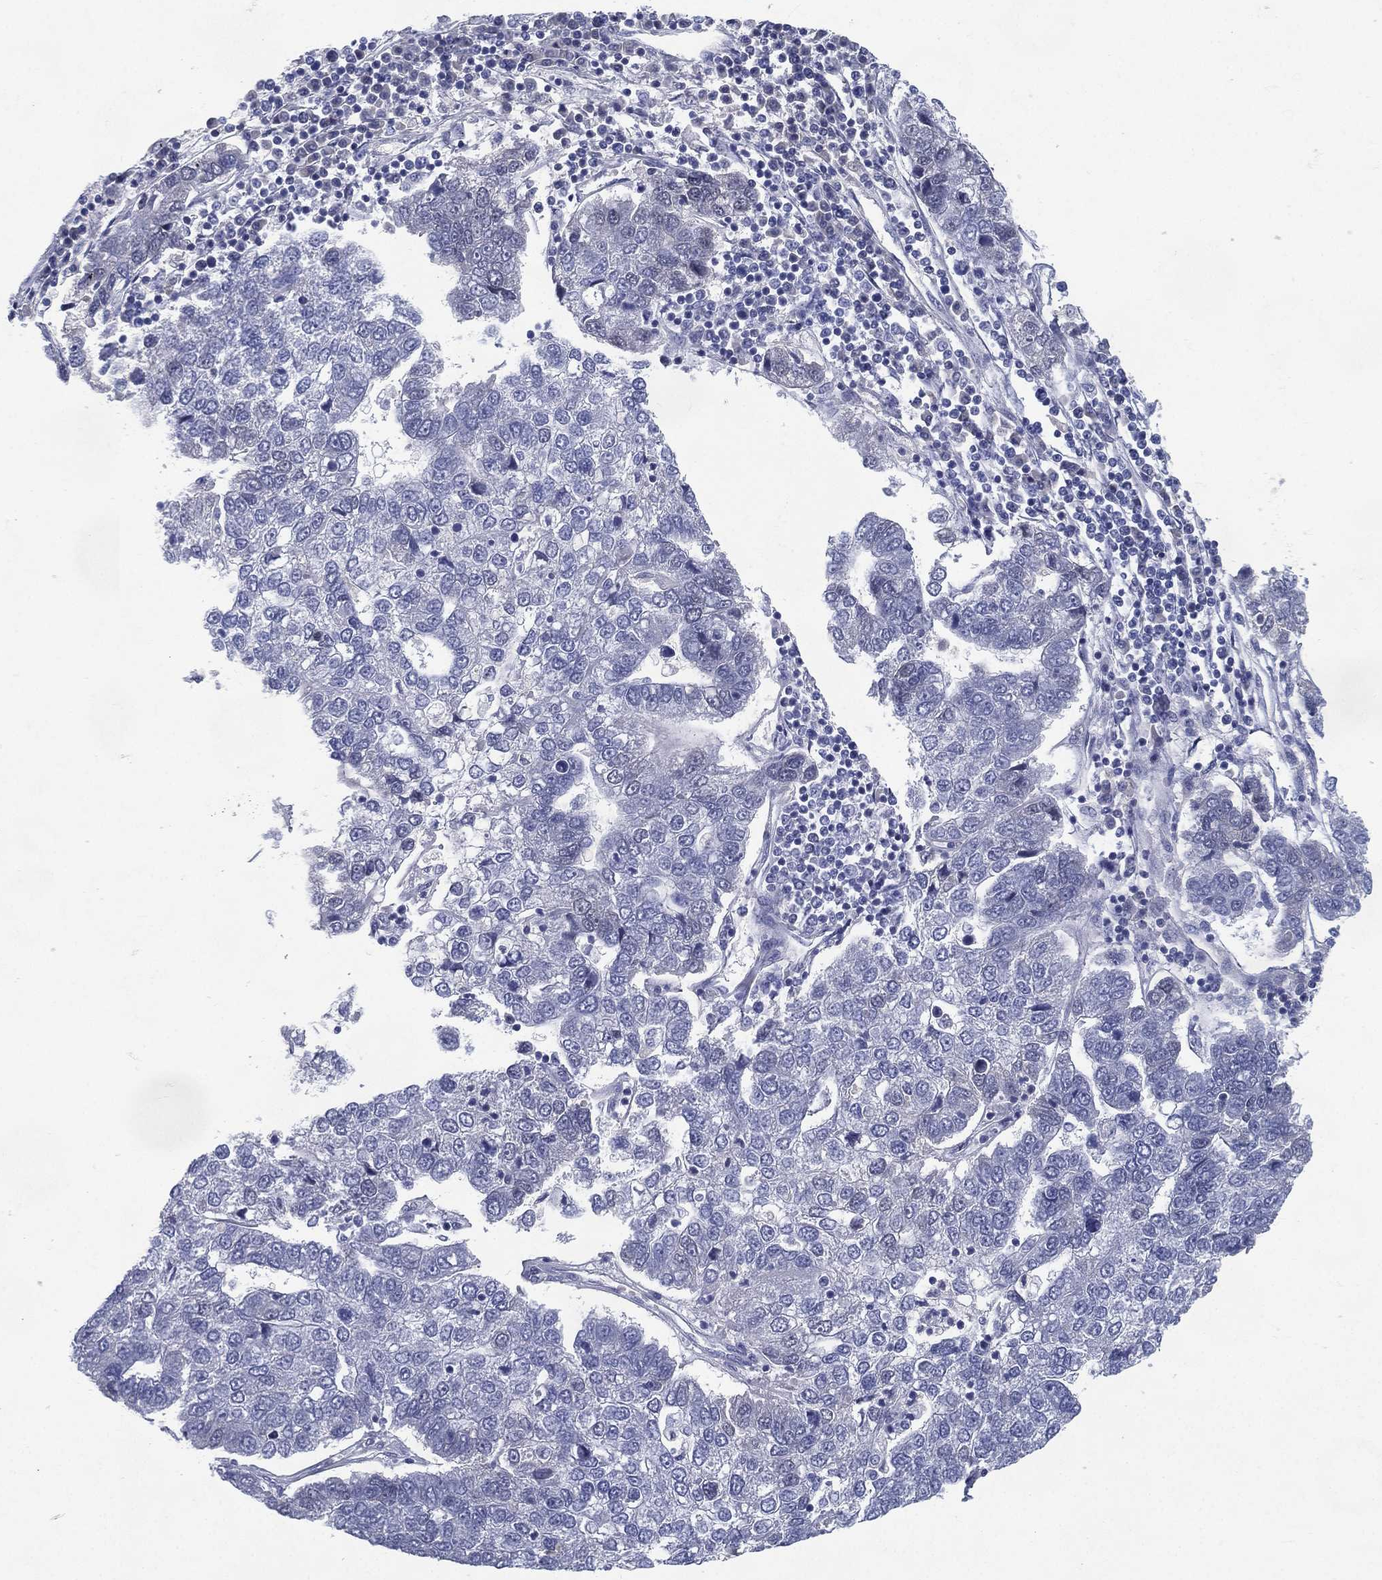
{"staining": {"intensity": "negative", "quantity": "none", "location": "none"}, "tissue": "pancreatic cancer", "cell_type": "Tumor cells", "image_type": "cancer", "snomed": [{"axis": "morphology", "description": "Adenocarcinoma, NOS"}, {"axis": "topography", "description": "Pancreas"}], "caption": "This is a micrograph of immunohistochemistry staining of pancreatic cancer, which shows no expression in tumor cells.", "gene": "RGS13", "patient": {"sex": "female", "age": 61}}